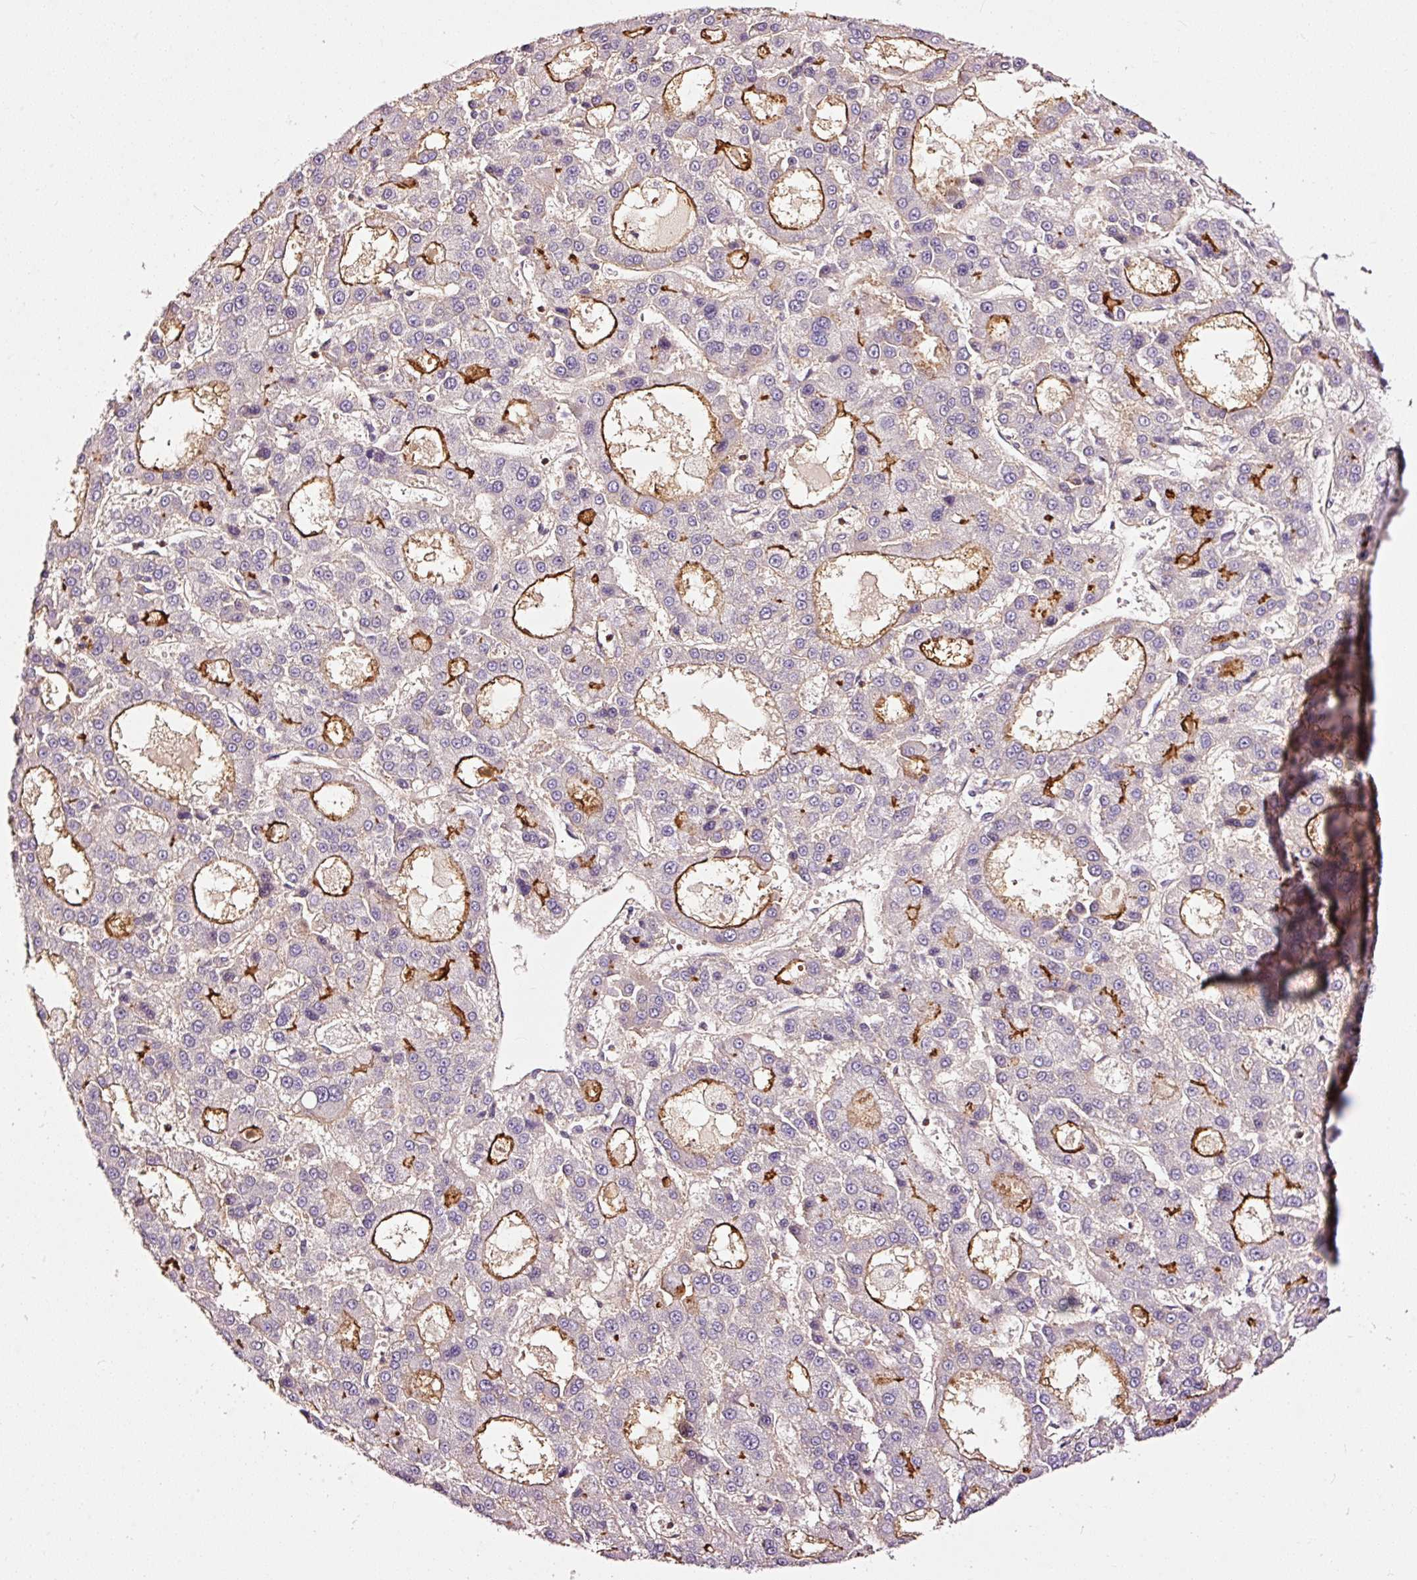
{"staining": {"intensity": "moderate", "quantity": "<25%", "location": "cytoplasmic/membranous"}, "tissue": "liver cancer", "cell_type": "Tumor cells", "image_type": "cancer", "snomed": [{"axis": "morphology", "description": "Carcinoma, Hepatocellular, NOS"}, {"axis": "topography", "description": "Liver"}], "caption": "An image of human hepatocellular carcinoma (liver) stained for a protein displays moderate cytoplasmic/membranous brown staining in tumor cells.", "gene": "ABCB4", "patient": {"sex": "male", "age": 70}}